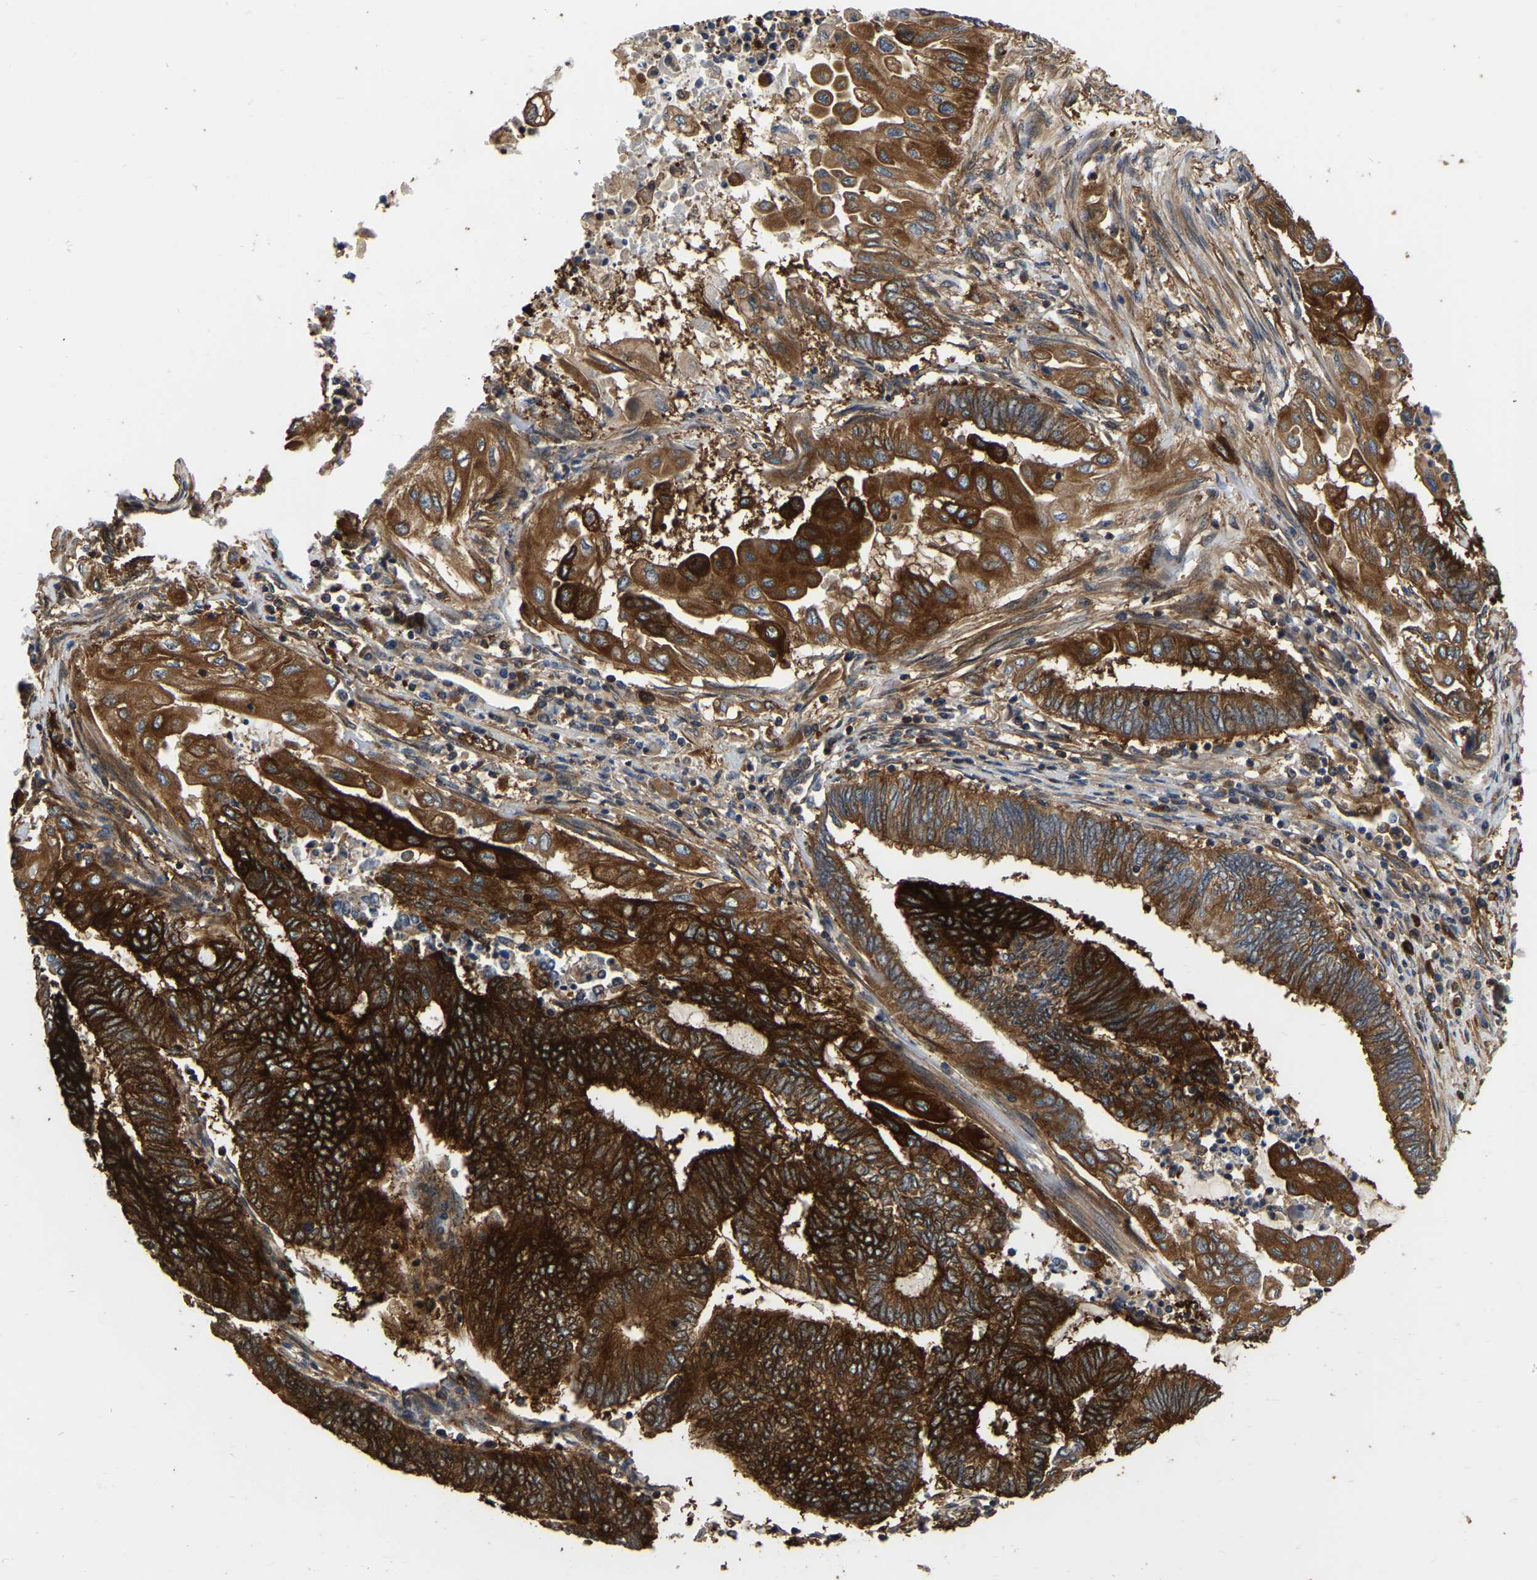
{"staining": {"intensity": "strong", "quantity": ">75%", "location": "cytoplasmic/membranous"}, "tissue": "endometrial cancer", "cell_type": "Tumor cells", "image_type": "cancer", "snomed": [{"axis": "morphology", "description": "Adenocarcinoma, NOS"}, {"axis": "topography", "description": "Uterus"}, {"axis": "topography", "description": "Endometrium"}], "caption": "This is an image of immunohistochemistry staining of endometrial adenocarcinoma, which shows strong expression in the cytoplasmic/membranous of tumor cells.", "gene": "GARS1", "patient": {"sex": "female", "age": 70}}